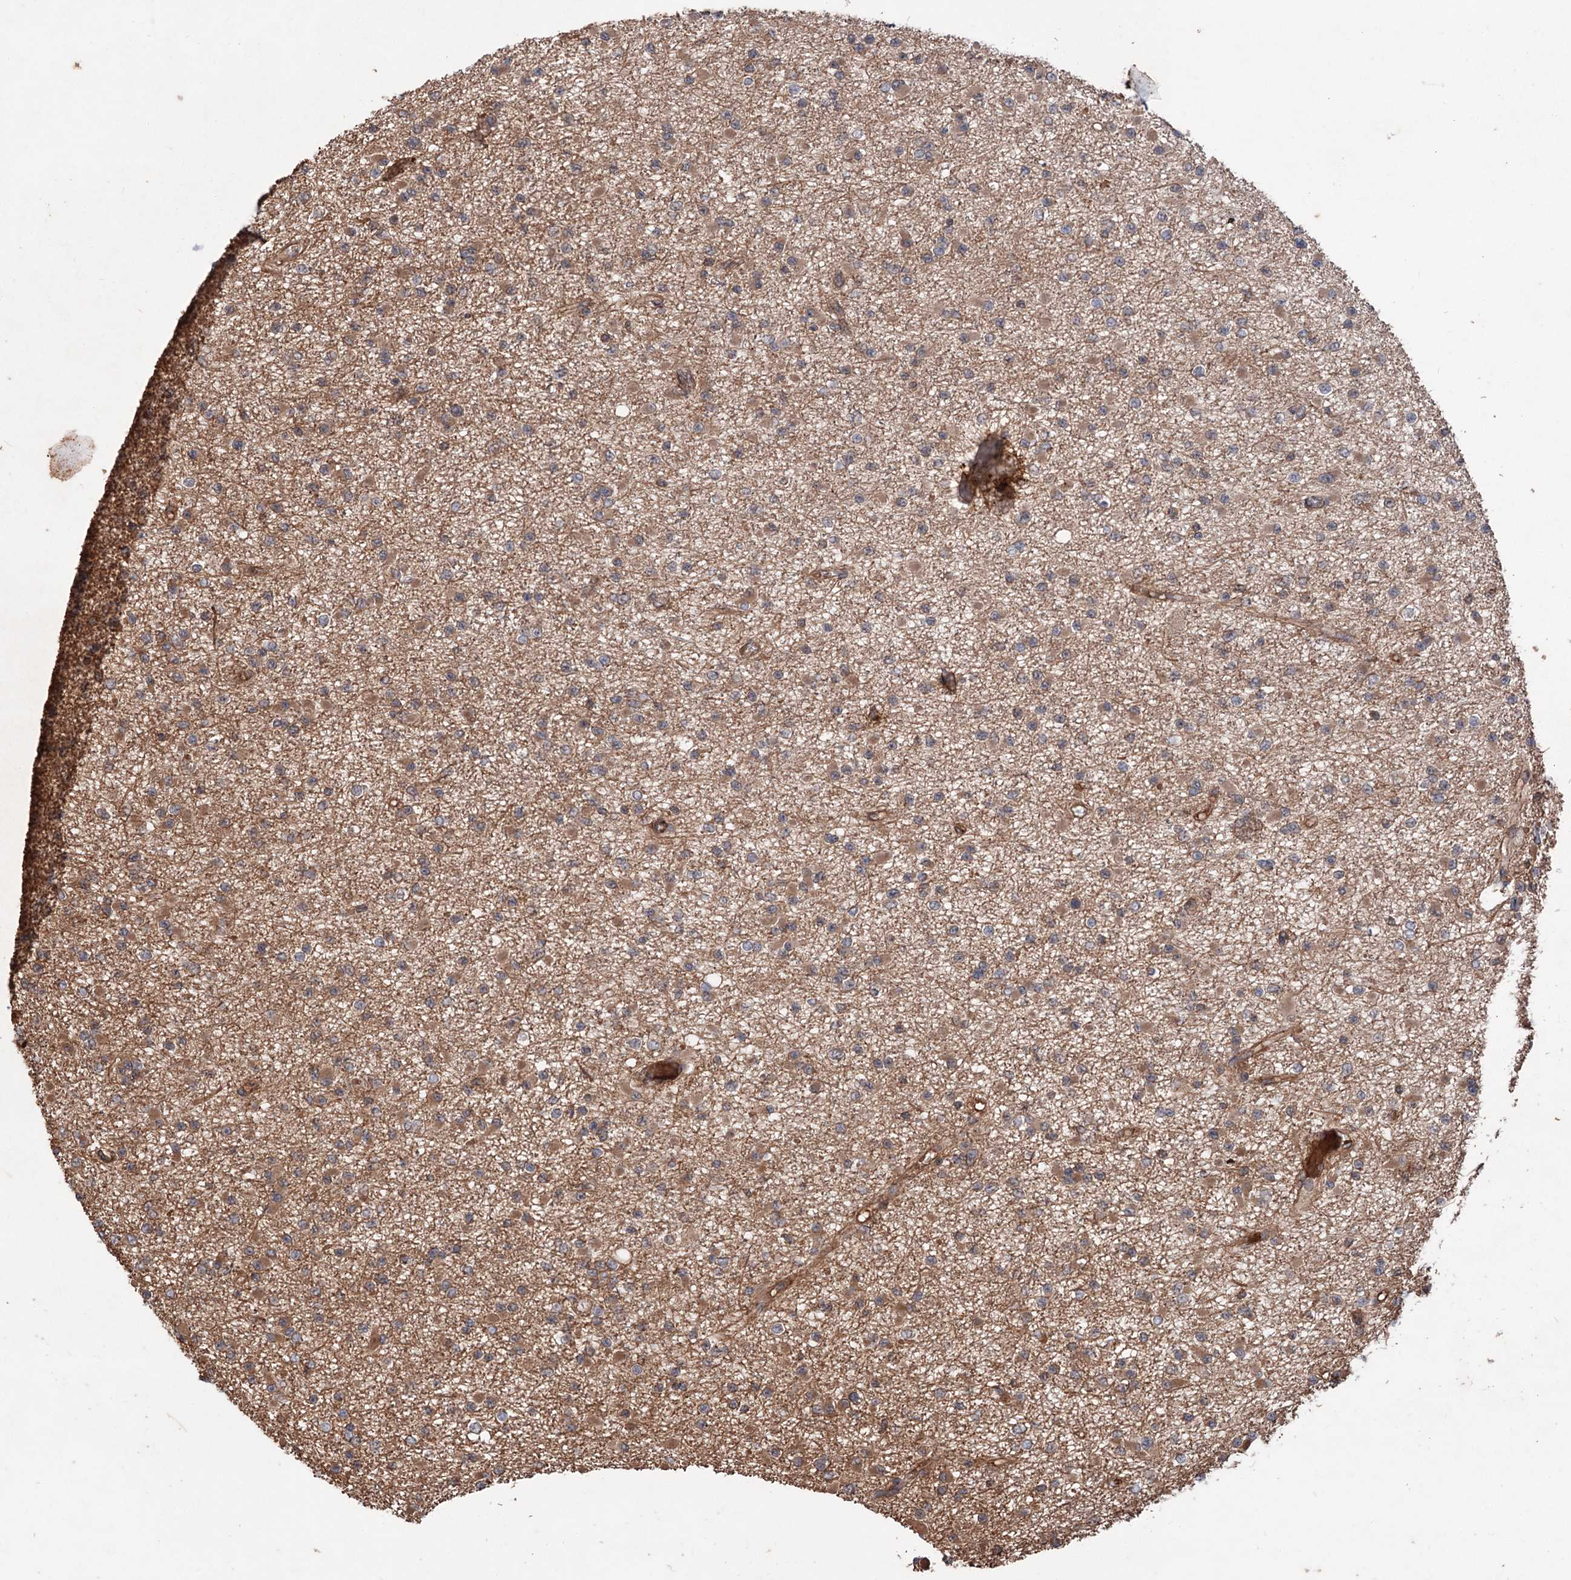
{"staining": {"intensity": "moderate", "quantity": ">75%", "location": "cytoplasmic/membranous"}, "tissue": "glioma", "cell_type": "Tumor cells", "image_type": "cancer", "snomed": [{"axis": "morphology", "description": "Glioma, malignant, Low grade"}, {"axis": "topography", "description": "Brain"}], "caption": "High-power microscopy captured an immunohistochemistry image of glioma, revealing moderate cytoplasmic/membranous positivity in about >75% of tumor cells.", "gene": "ADK", "patient": {"sex": "female", "age": 22}}